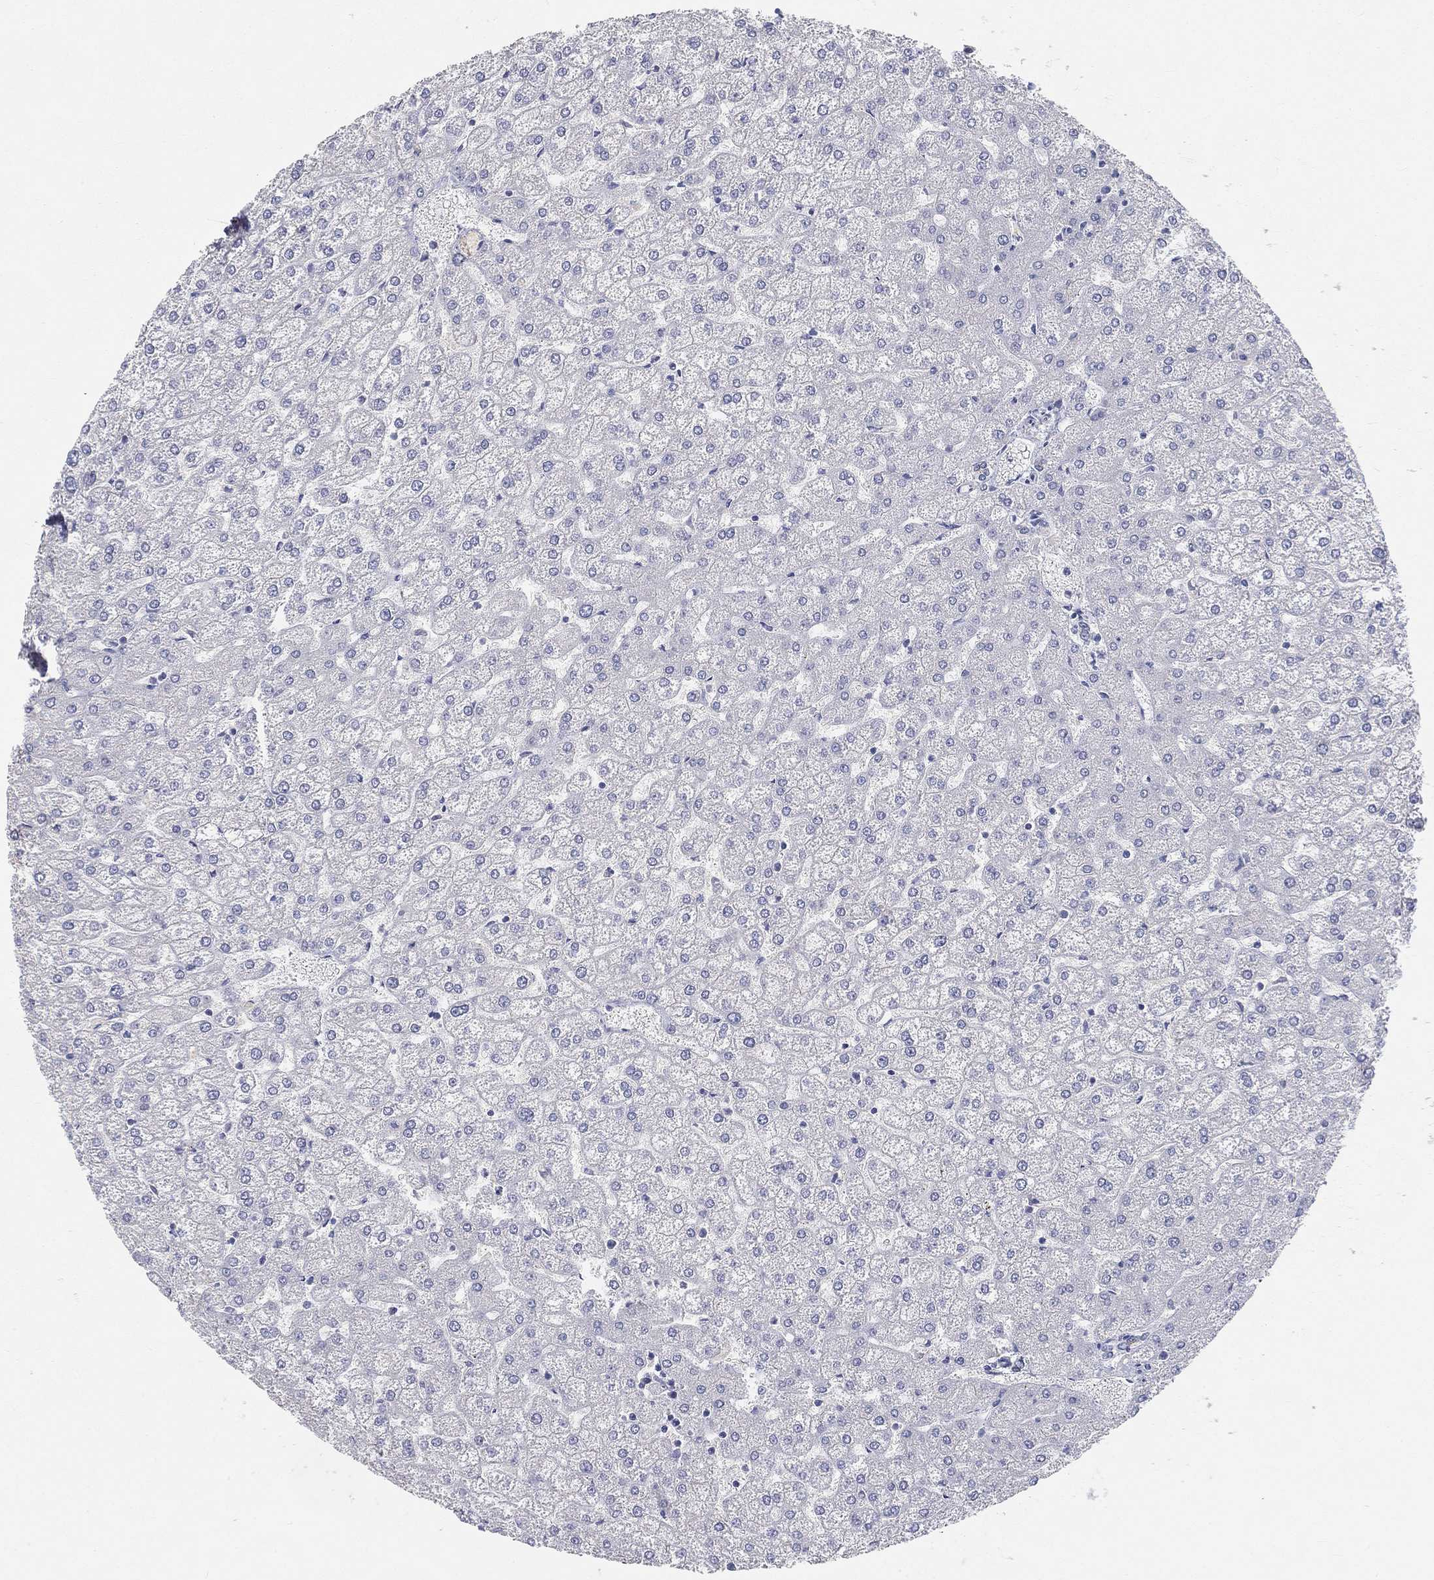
{"staining": {"intensity": "negative", "quantity": "none", "location": "none"}, "tissue": "liver", "cell_type": "Cholangiocytes", "image_type": "normal", "snomed": [{"axis": "morphology", "description": "Normal tissue, NOS"}, {"axis": "topography", "description": "Liver"}], "caption": "This is a image of IHC staining of benign liver, which shows no expression in cholangiocytes.", "gene": "TMEM25", "patient": {"sex": "female", "age": 32}}